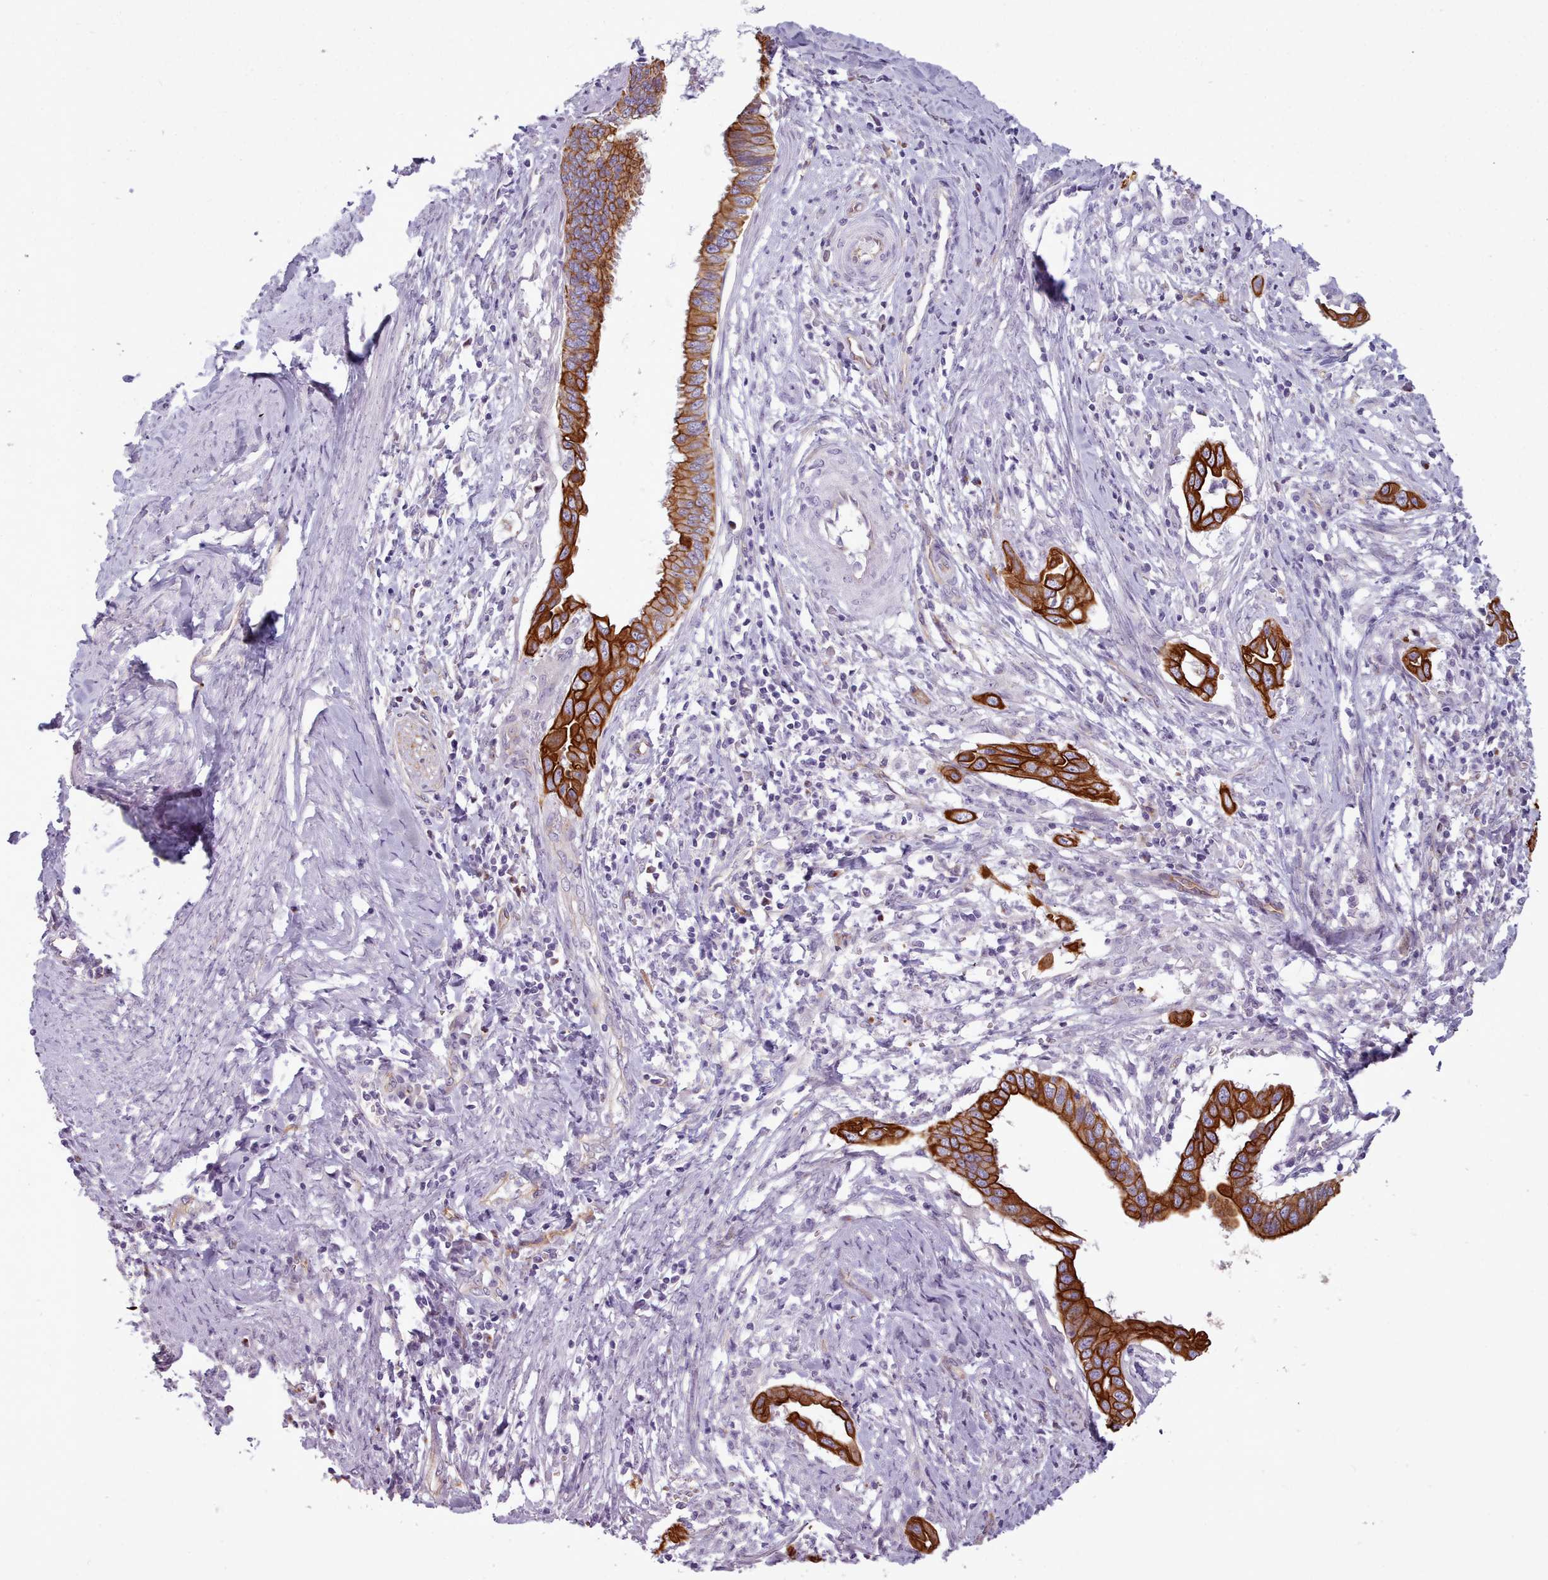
{"staining": {"intensity": "strong", "quantity": ">75%", "location": "cytoplasmic/membranous"}, "tissue": "cervical cancer", "cell_type": "Tumor cells", "image_type": "cancer", "snomed": [{"axis": "morphology", "description": "Adenocarcinoma, NOS"}, {"axis": "topography", "description": "Cervix"}], "caption": "High-magnification brightfield microscopy of cervical adenocarcinoma stained with DAB (3,3'-diaminobenzidine) (brown) and counterstained with hematoxylin (blue). tumor cells exhibit strong cytoplasmic/membranous positivity is identified in approximately>75% of cells.", "gene": "PLD4", "patient": {"sex": "female", "age": 42}}